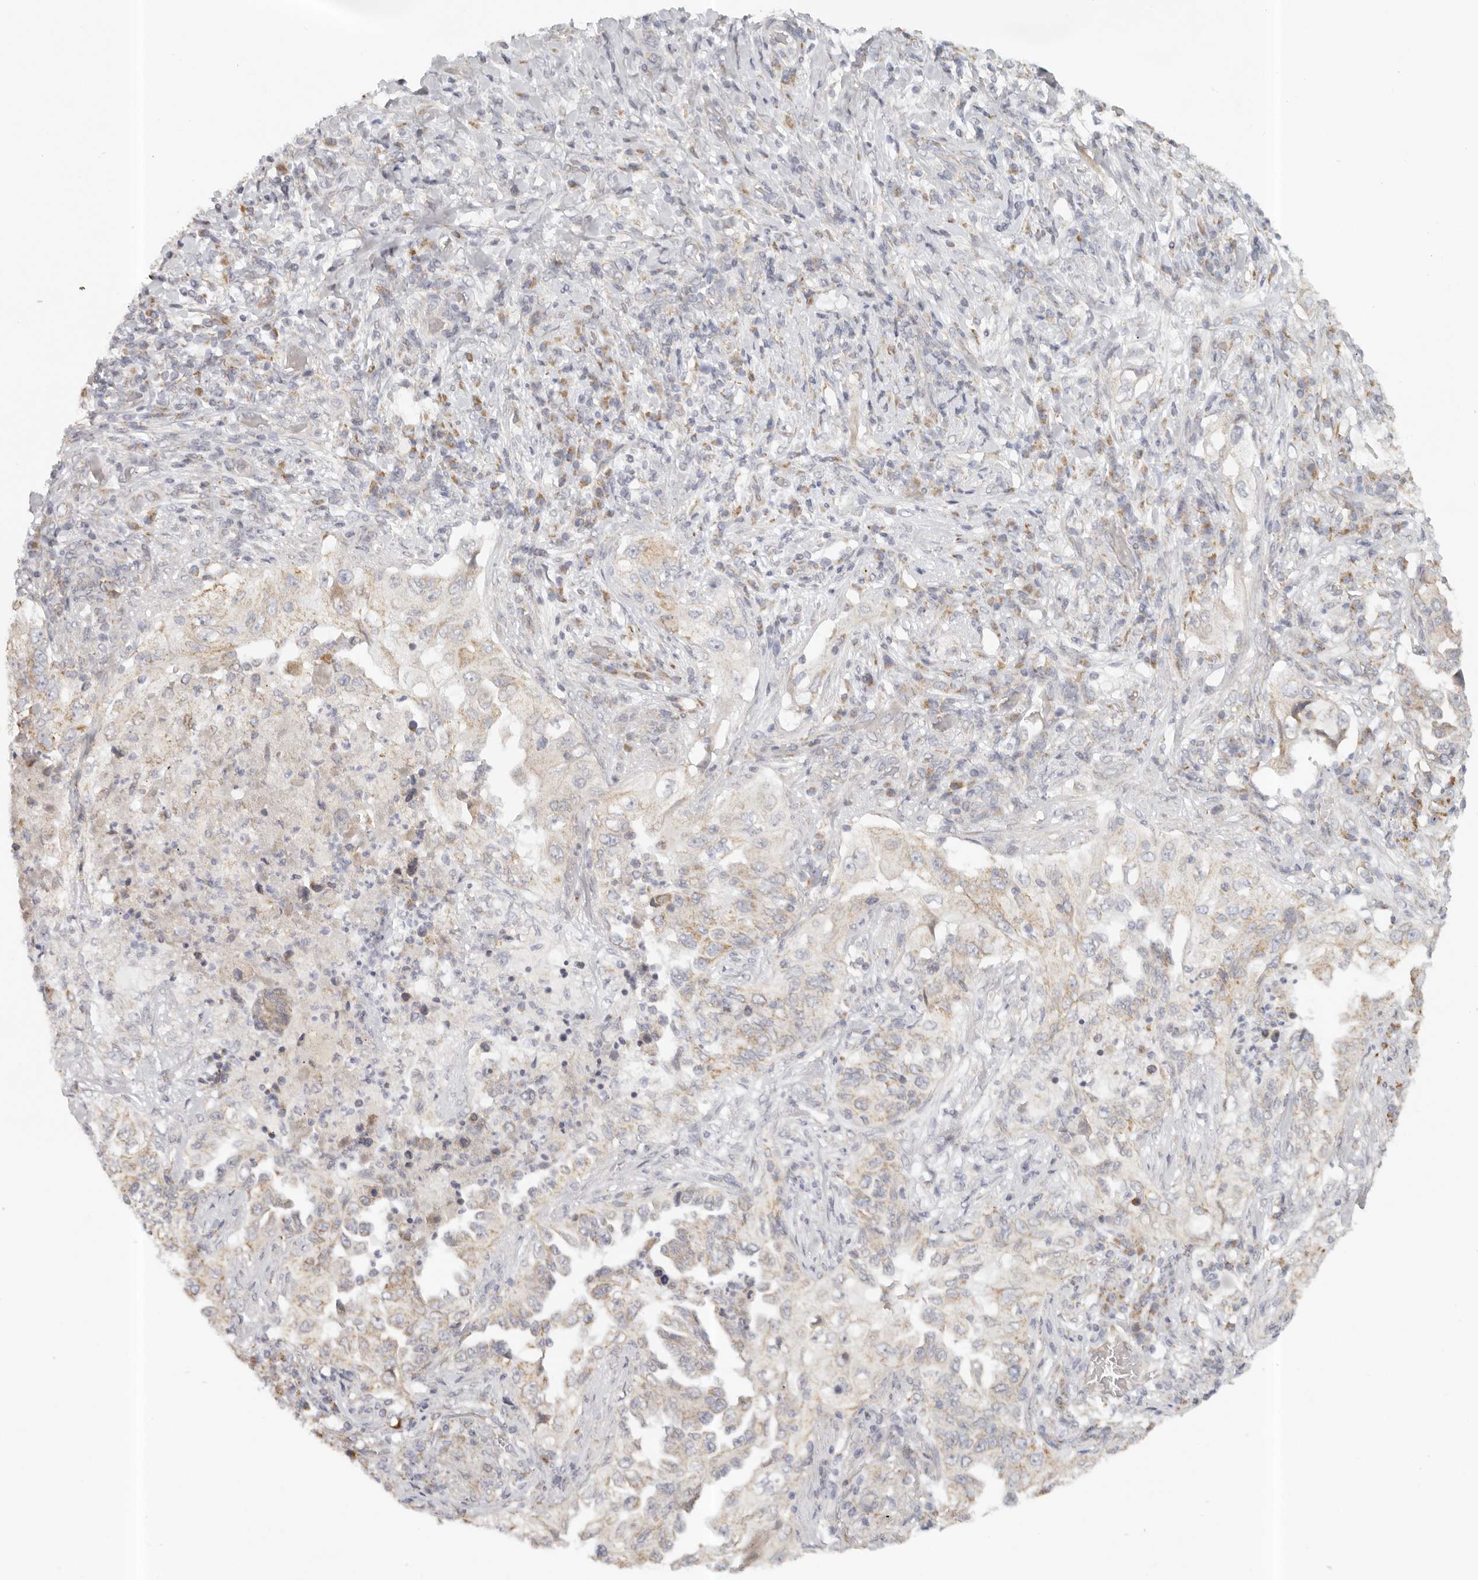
{"staining": {"intensity": "weak", "quantity": "25%-75%", "location": "cytoplasmic/membranous"}, "tissue": "lung cancer", "cell_type": "Tumor cells", "image_type": "cancer", "snomed": [{"axis": "morphology", "description": "Adenocarcinoma, NOS"}, {"axis": "topography", "description": "Lung"}], "caption": "Immunohistochemical staining of adenocarcinoma (lung) reveals weak cytoplasmic/membranous protein staining in about 25%-75% of tumor cells.", "gene": "KDF1", "patient": {"sex": "female", "age": 51}}